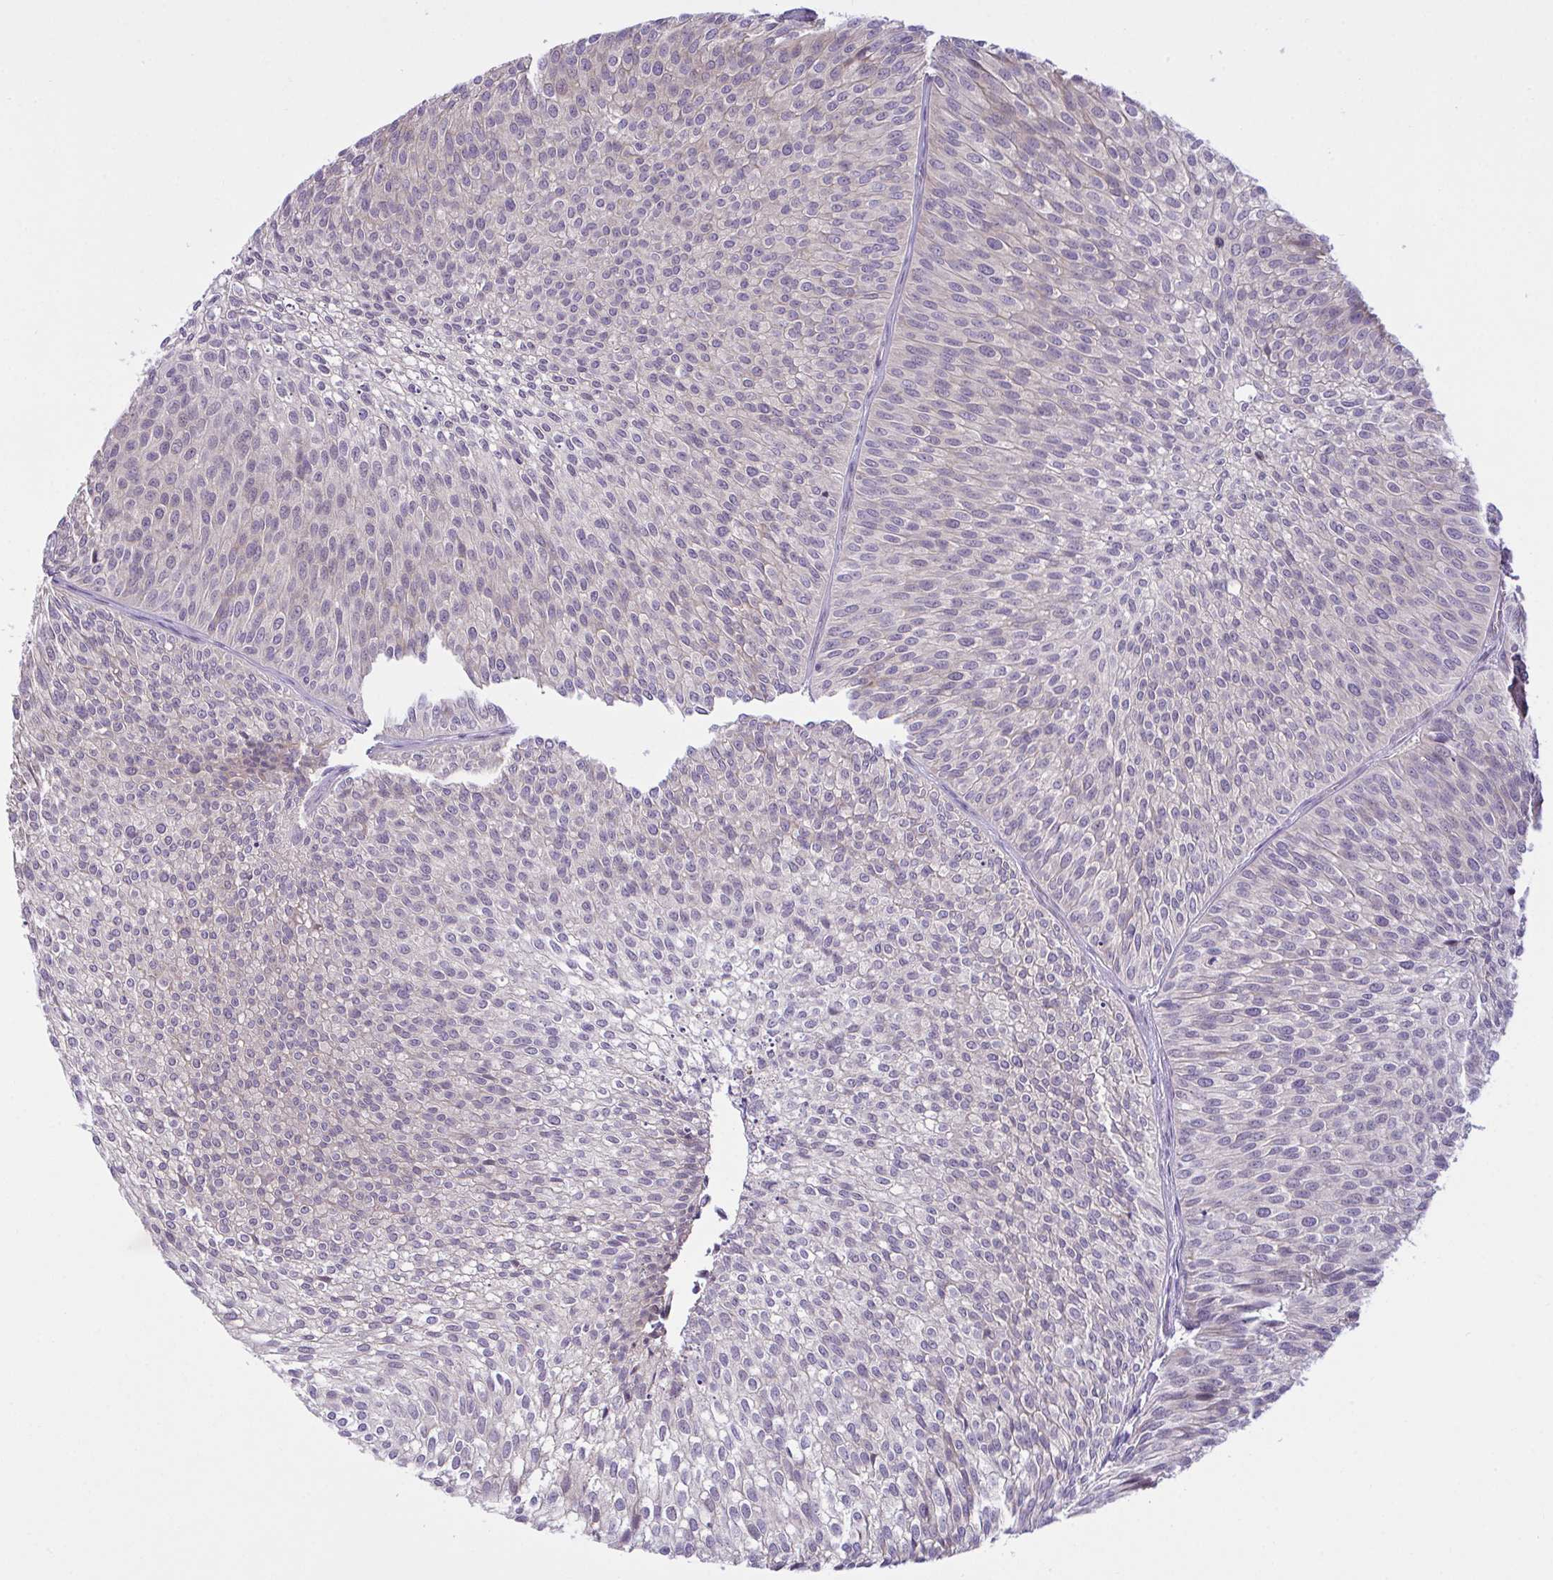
{"staining": {"intensity": "negative", "quantity": "none", "location": "none"}, "tissue": "urothelial cancer", "cell_type": "Tumor cells", "image_type": "cancer", "snomed": [{"axis": "morphology", "description": "Urothelial carcinoma, Low grade"}, {"axis": "topography", "description": "Urinary bladder"}], "caption": "Tumor cells show no significant staining in low-grade urothelial carcinoma. The staining is performed using DAB brown chromogen with nuclei counter-stained in using hematoxylin.", "gene": "SYNPO2L", "patient": {"sex": "male", "age": 91}}